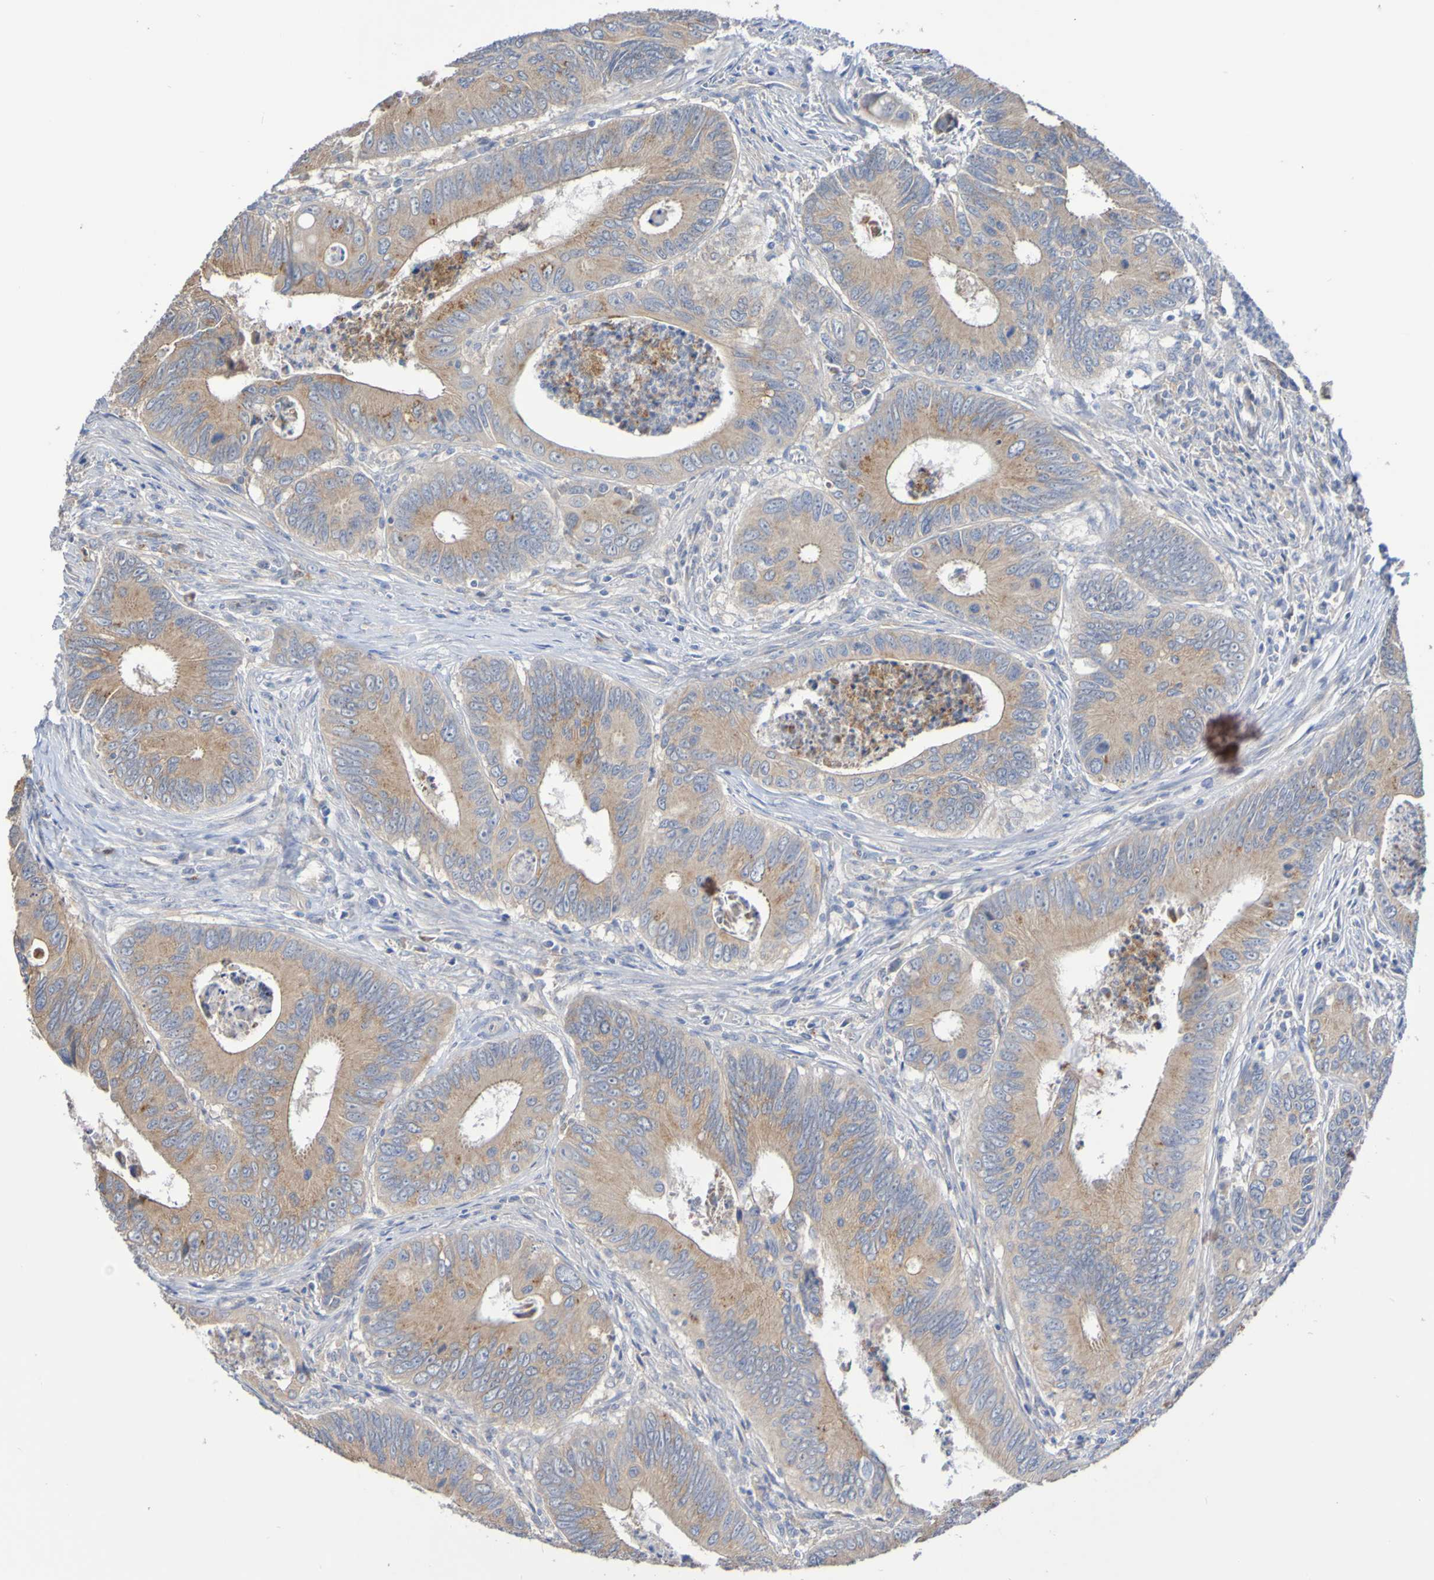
{"staining": {"intensity": "moderate", "quantity": ">75%", "location": "cytoplasmic/membranous"}, "tissue": "colorectal cancer", "cell_type": "Tumor cells", "image_type": "cancer", "snomed": [{"axis": "morphology", "description": "Inflammation, NOS"}, {"axis": "morphology", "description": "Adenocarcinoma, NOS"}, {"axis": "topography", "description": "Colon"}], "caption": "A micrograph of human colorectal cancer stained for a protein demonstrates moderate cytoplasmic/membranous brown staining in tumor cells. (DAB (3,3'-diaminobenzidine) = brown stain, brightfield microscopy at high magnification).", "gene": "PHYH", "patient": {"sex": "male", "age": 72}}